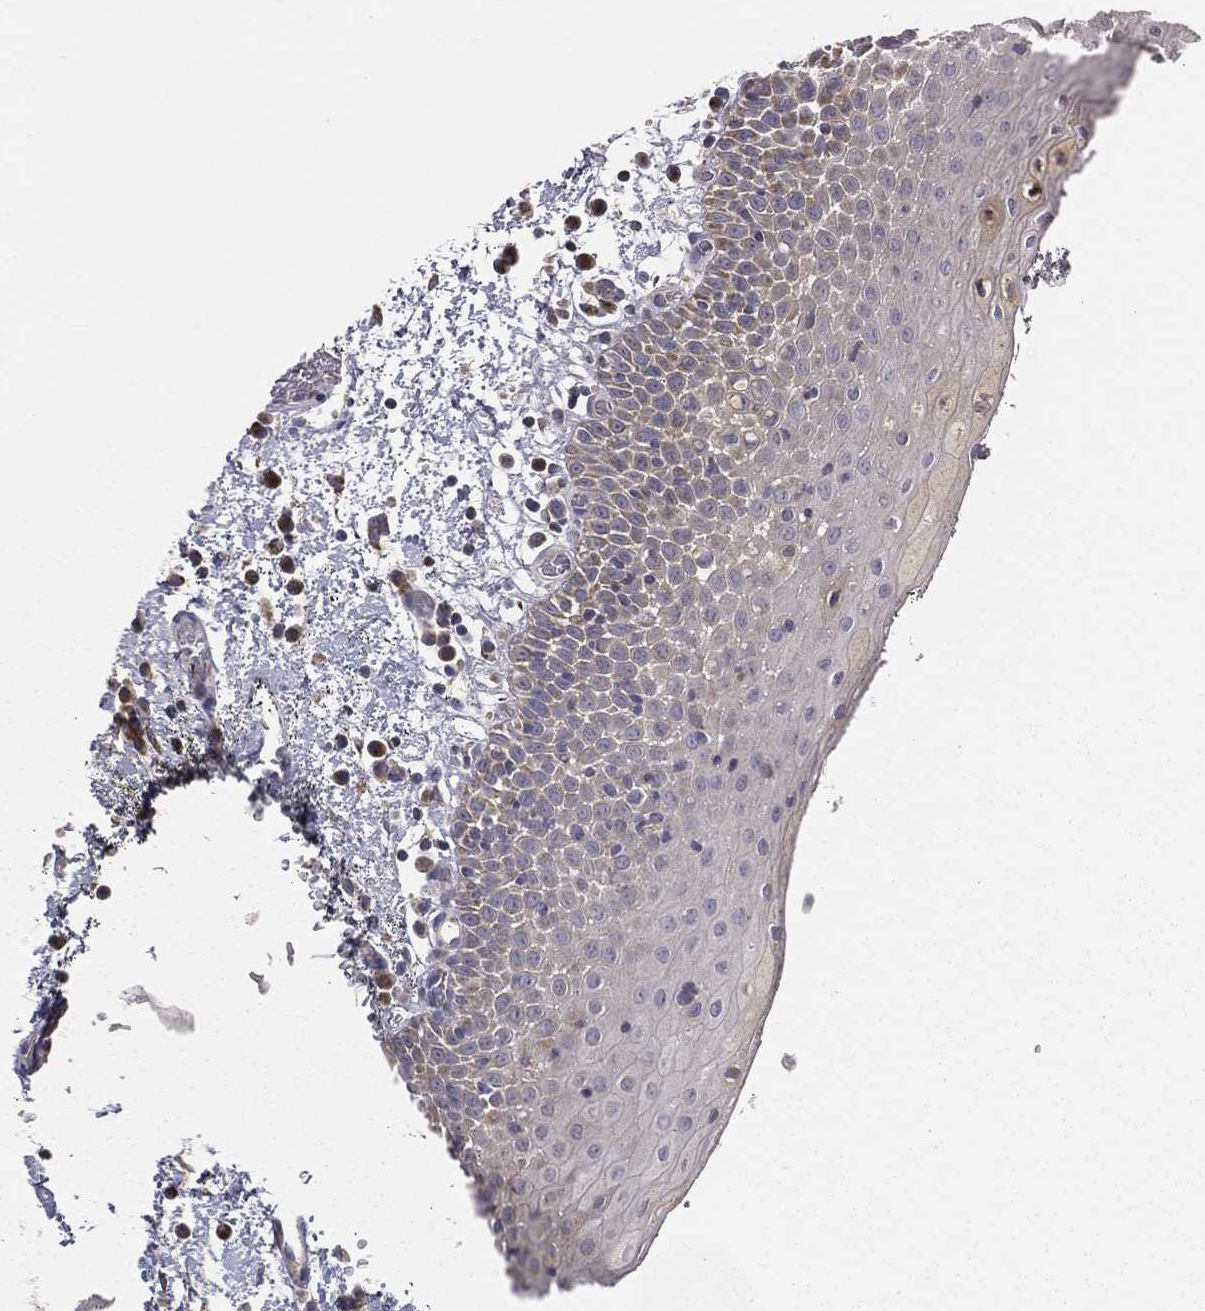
{"staining": {"intensity": "moderate", "quantity": "<25%", "location": "cytoplasmic/membranous"}, "tissue": "oral mucosa", "cell_type": "Squamous epithelial cells", "image_type": "normal", "snomed": [{"axis": "morphology", "description": "Normal tissue, NOS"}, {"axis": "morphology", "description": "Squamous cell carcinoma, NOS"}, {"axis": "topography", "description": "Oral tissue"}, {"axis": "topography", "description": "Tounge, NOS"}, {"axis": "topography", "description": "Head-Neck"}], "caption": "IHC photomicrograph of unremarkable oral mucosa: oral mucosa stained using immunohistochemistry displays low levels of moderate protein expression localized specifically in the cytoplasmic/membranous of squamous epithelial cells, appearing as a cytoplasmic/membranous brown color.", "gene": "GPD1", "patient": {"sex": "female", "age": 80}}